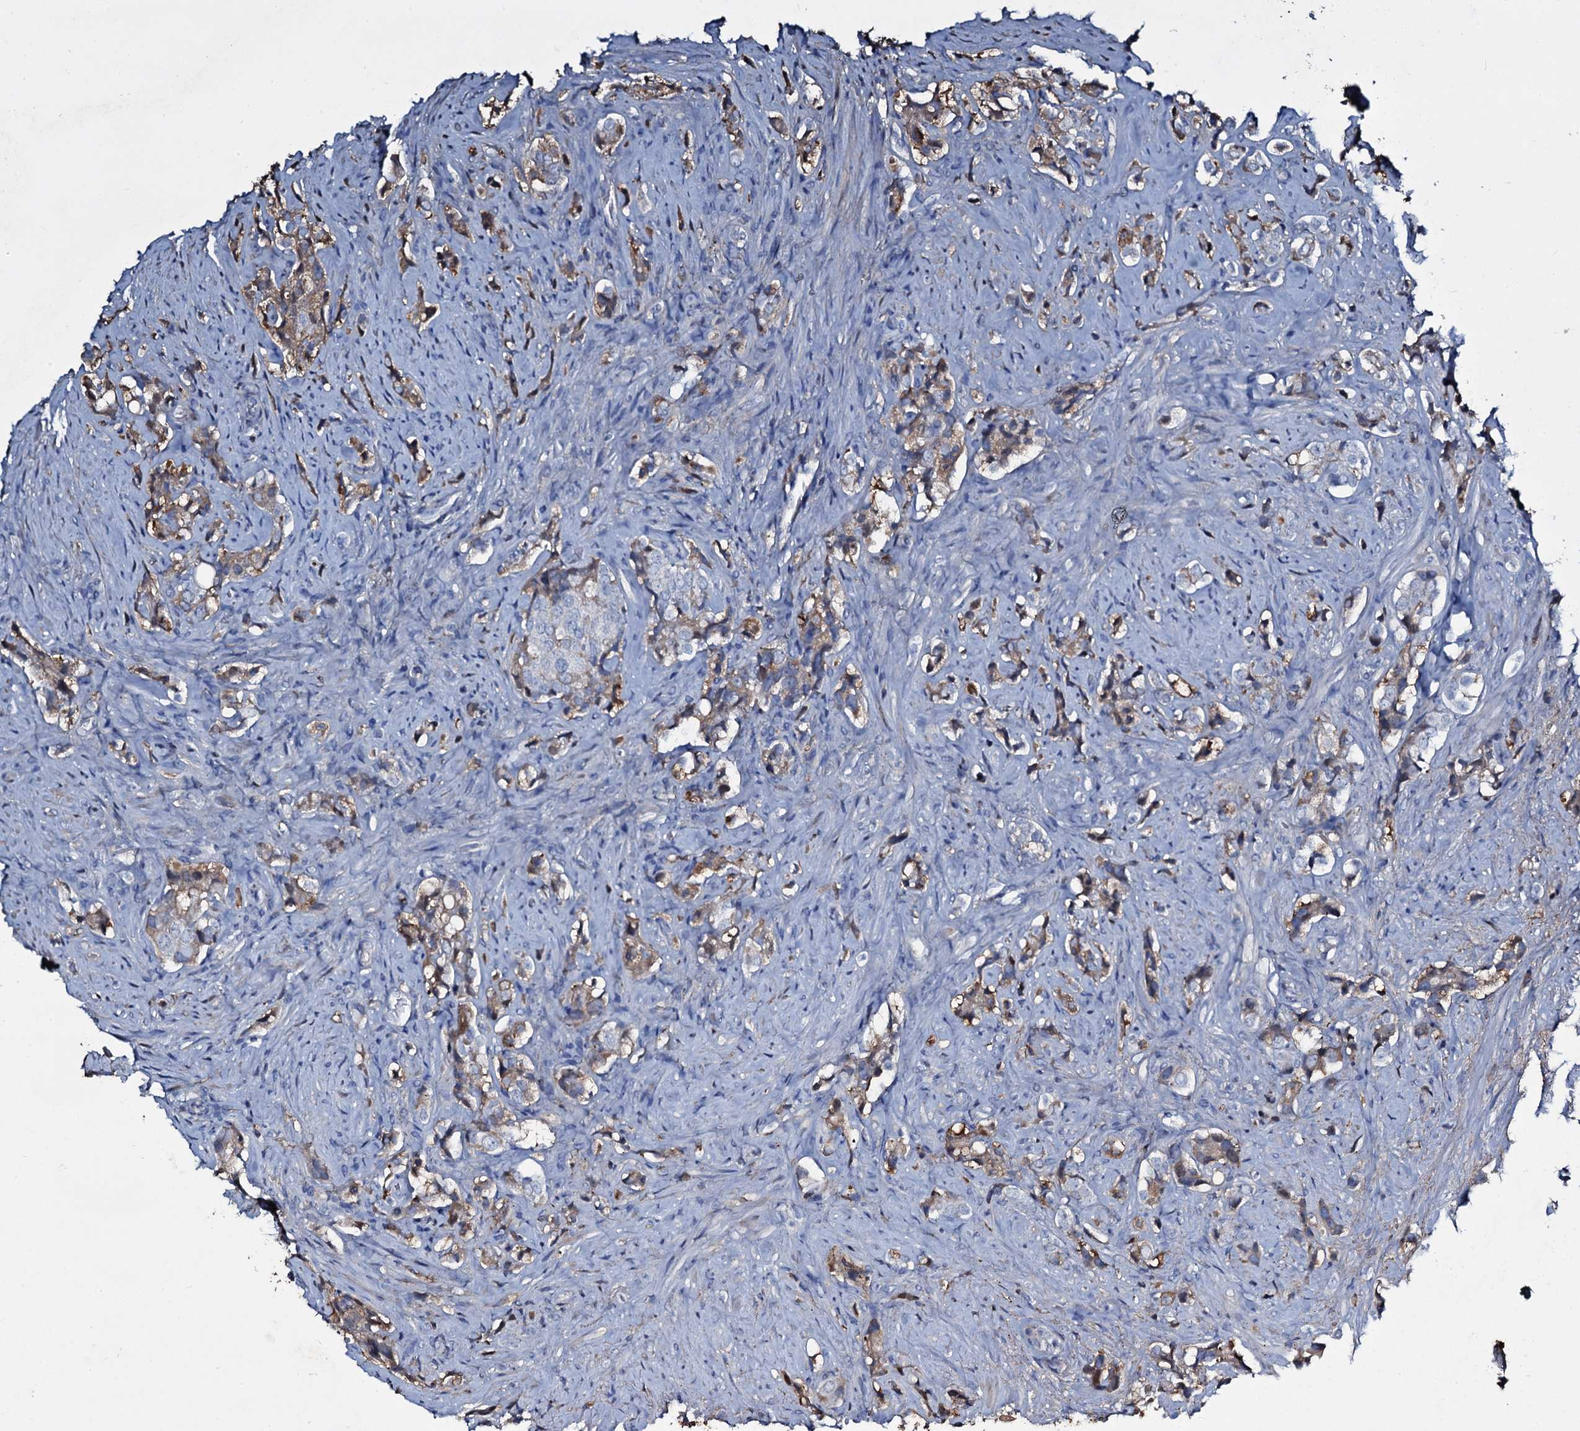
{"staining": {"intensity": "moderate", "quantity": ">75%", "location": "cytoplasmic/membranous"}, "tissue": "prostate cancer", "cell_type": "Tumor cells", "image_type": "cancer", "snomed": [{"axis": "morphology", "description": "Adenocarcinoma, High grade"}, {"axis": "topography", "description": "Prostate"}], "caption": "Brown immunohistochemical staining in human high-grade adenocarcinoma (prostate) demonstrates moderate cytoplasmic/membranous expression in approximately >75% of tumor cells. Nuclei are stained in blue.", "gene": "EDN1", "patient": {"sex": "male", "age": 65}}